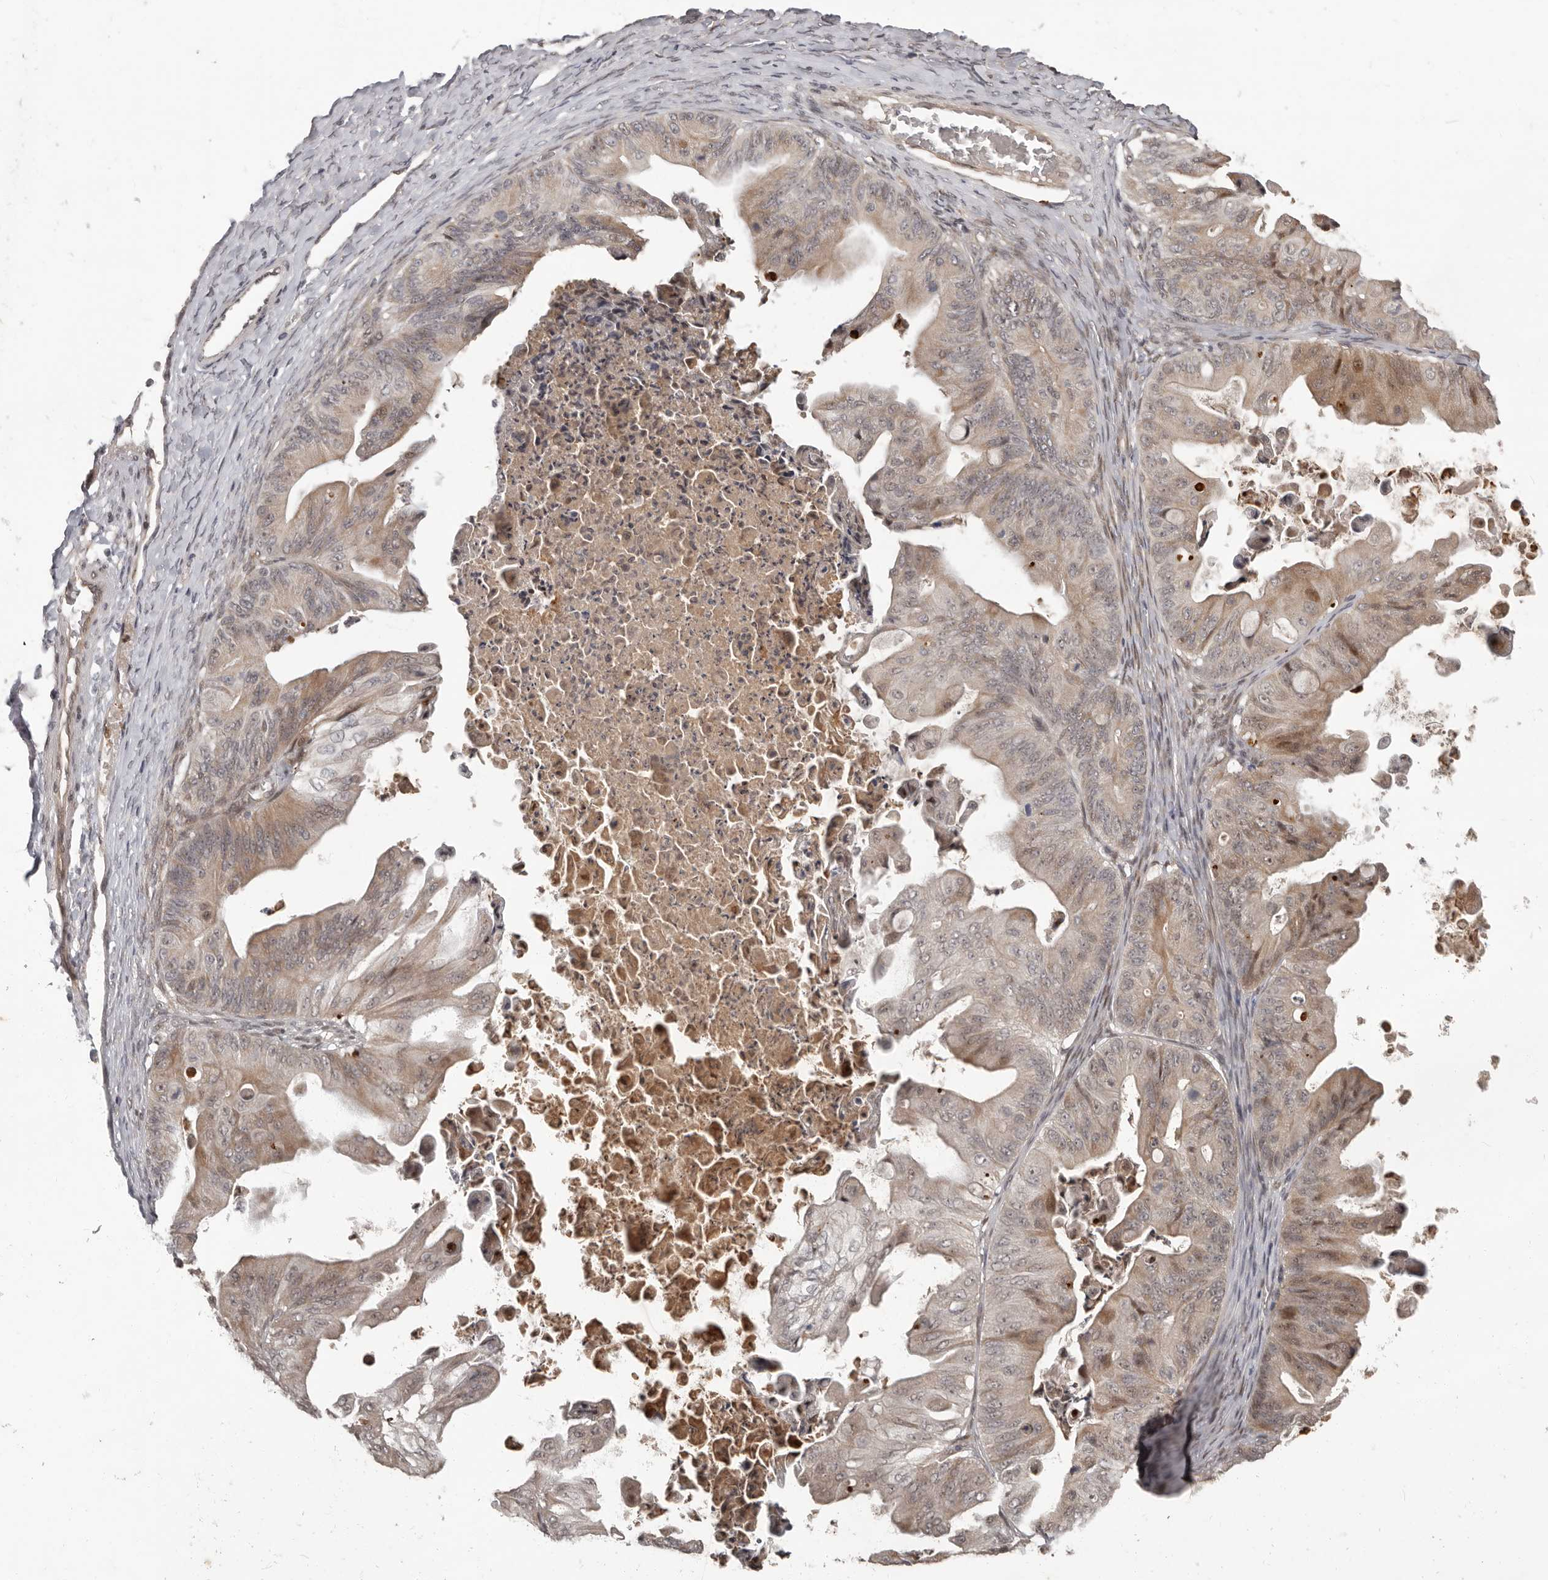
{"staining": {"intensity": "weak", "quantity": ">75%", "location": "cytoplasmic/membranous,nuclear"}, "tissue": "ovarian cancer", "cell_type": "Tumor cells", "image_type": "cancer", "snomed": [{"axis": "morphology", "description": "Cystadenocarcinoma, mucinous, NOS"}, {"axis": "topography", "description": "Ovary"}], "caption": "Ovarian cancer tissue displays weak cytoplasmic/membranous and nuclear expression in about >75% of tumor cells, visualized by immunohistochemistry. (brown staining indicates protein expression, while blue staining denotes nuclei).", "gene": "APOL6", "patient": {"sex": "female", "age": 37}}